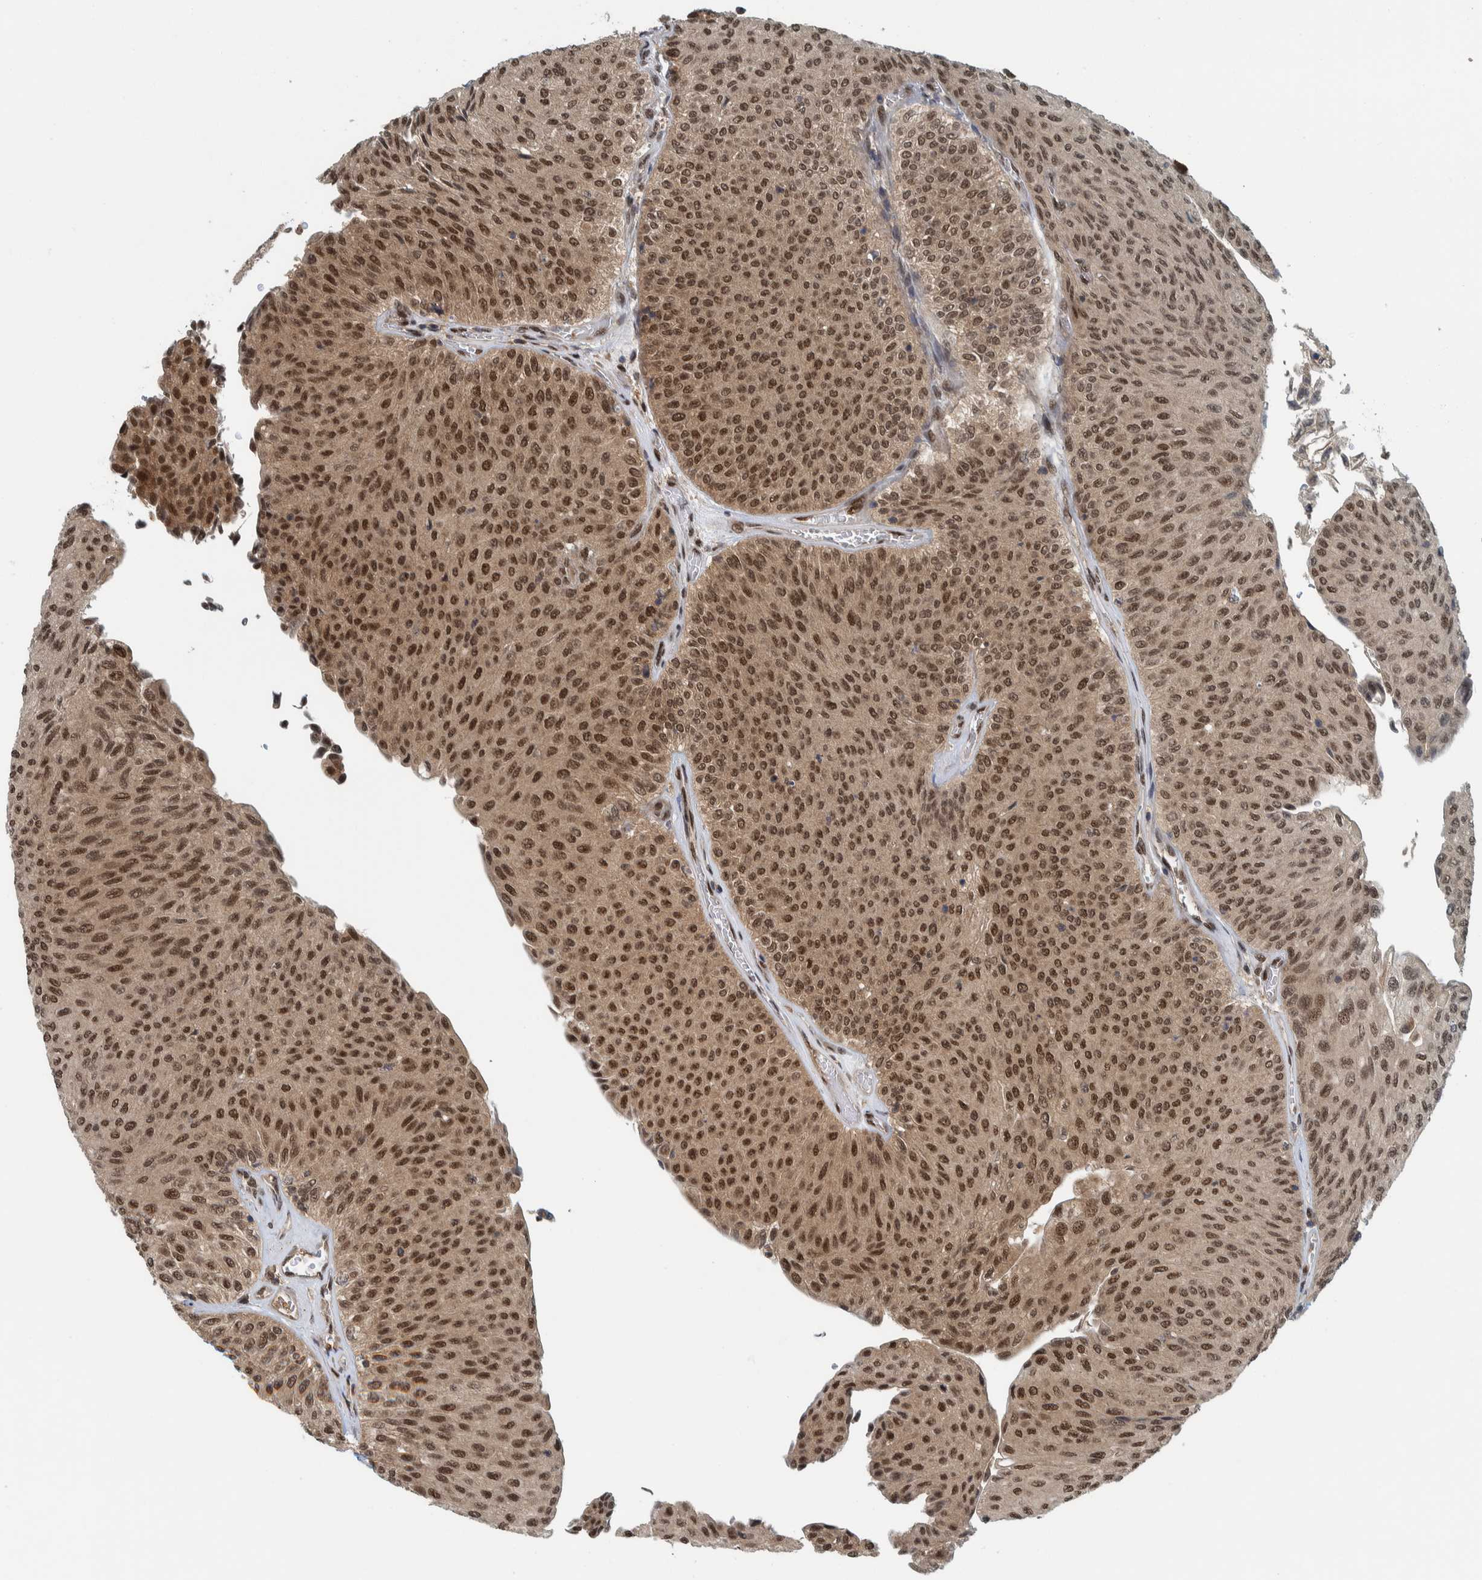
{"staining": {"intensity": "strong", "quantity": ">75%", "location": "nuclear"}, "tissue": "urothelial cancer", "cell_type": "Tumor cells", "image_type": "cancer", "snomed": [{"axis": "morphology", "description": "Urothelial carcinoma, Low grade"}, {"axis": "topography", "description": "Urinary bladder"}], "caption": "A histopathology image of urothelial cancer stained for a protein displays strong nuclear brown staining in tumor cells.", "gene": "COPS3", "patient": {"sex": "male", "age": 78}}